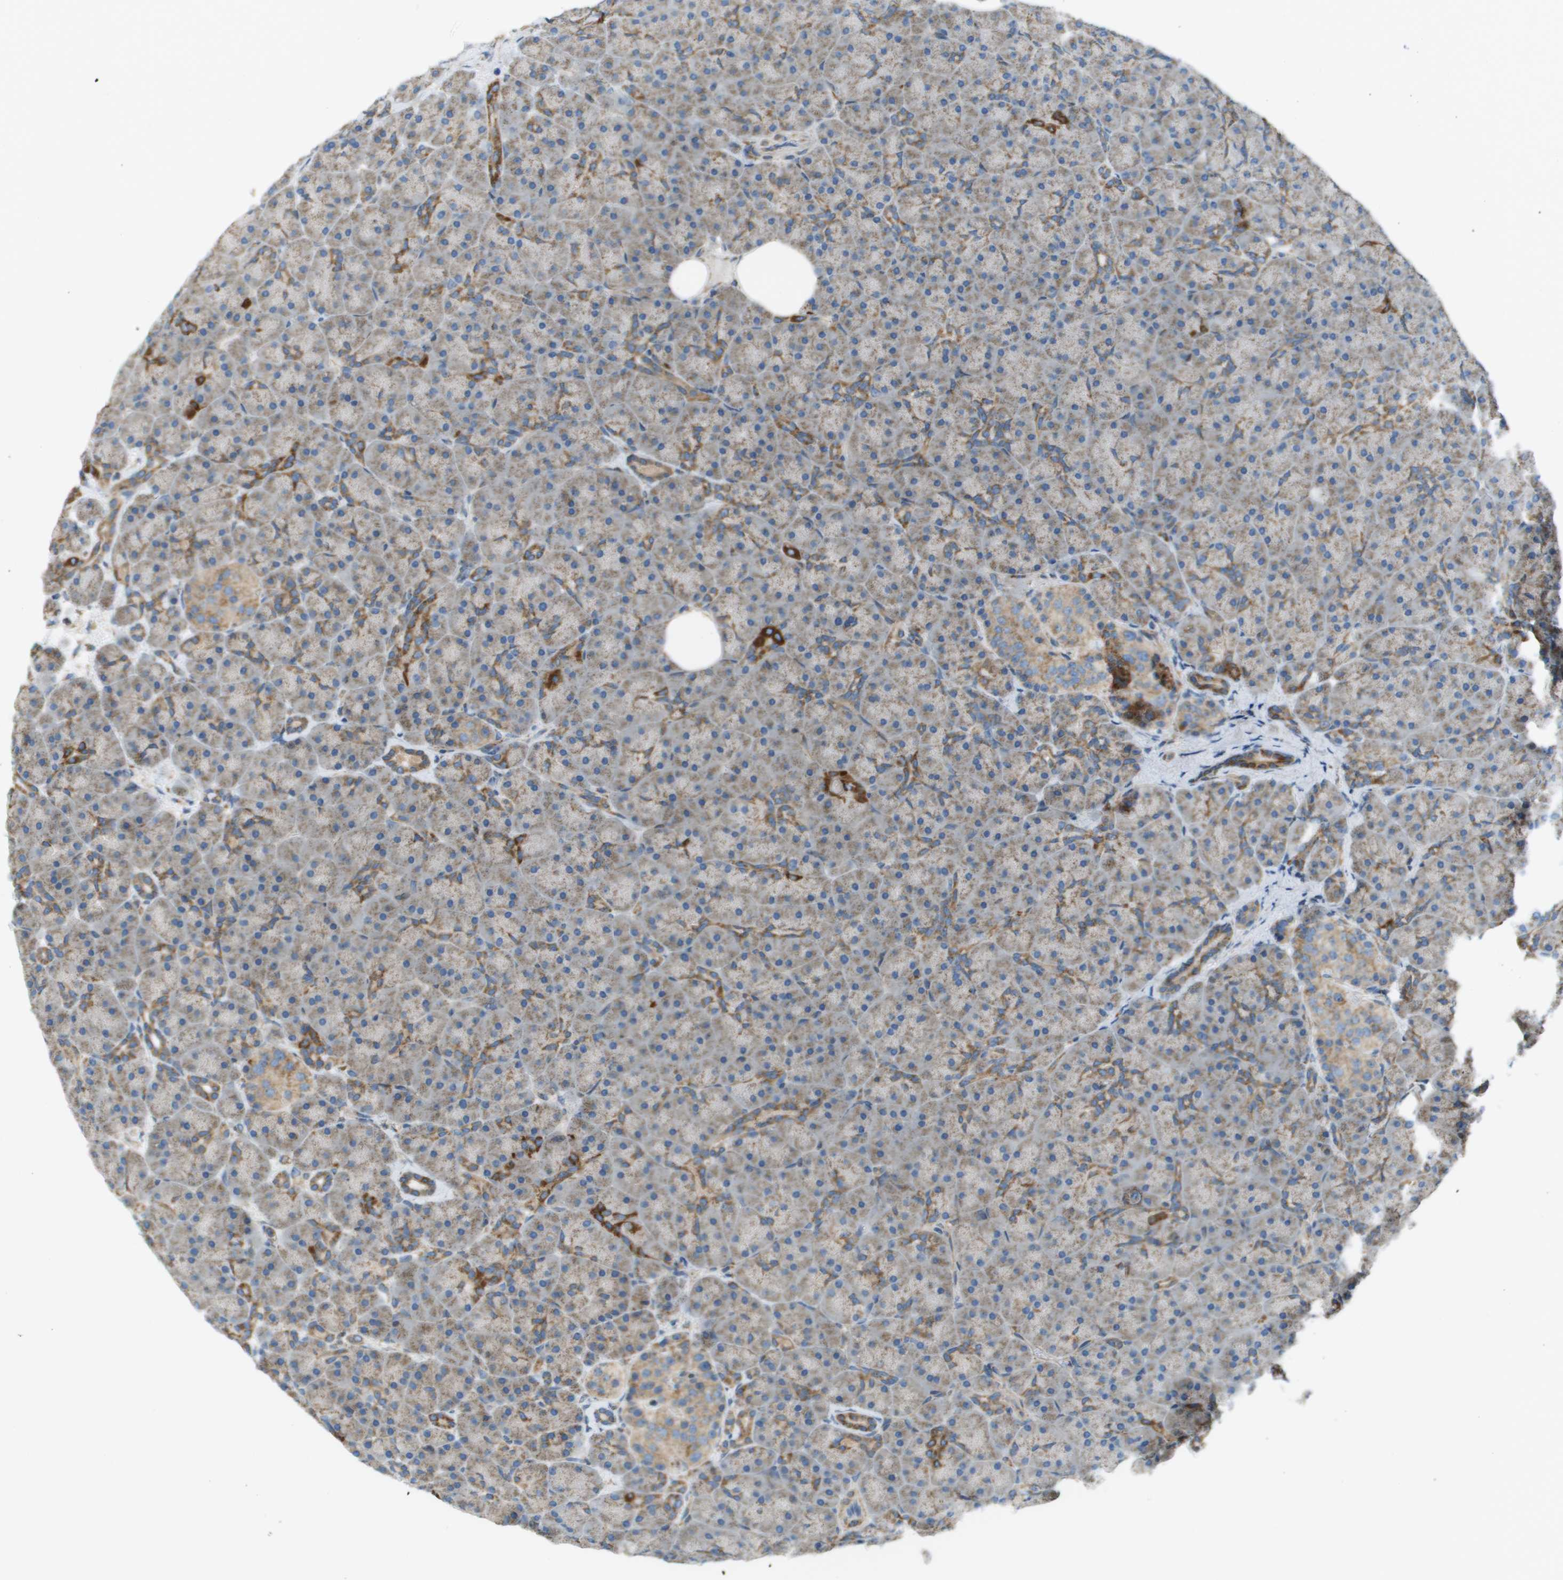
{"staining": {"intensity": "moderate", "quantity": "25%-75%", "location": "cytoplasmic/membranous"}, "tissue": "pancreas", "cell_type": "Exocrine glandular cells", "image_type": "normal", "snomed": [{"axis": "morphology", "description": "Normal tissue, NOS"}, {"axis": "topography", "description": "Pancreas"}], "caption": "Immunohistochemistry micrograph of normal pancreas: human pancreas stained using immunohistochemistry (IHC) reveals medium levels of moderate protein expression localized specifically in the cytoplasmic/membranous of exocrine glandular cells, appearing as a cytoplasmic/membranous brown color.", "gene": "TAOK3", "patient": {"sex": "male", "age": 66}}